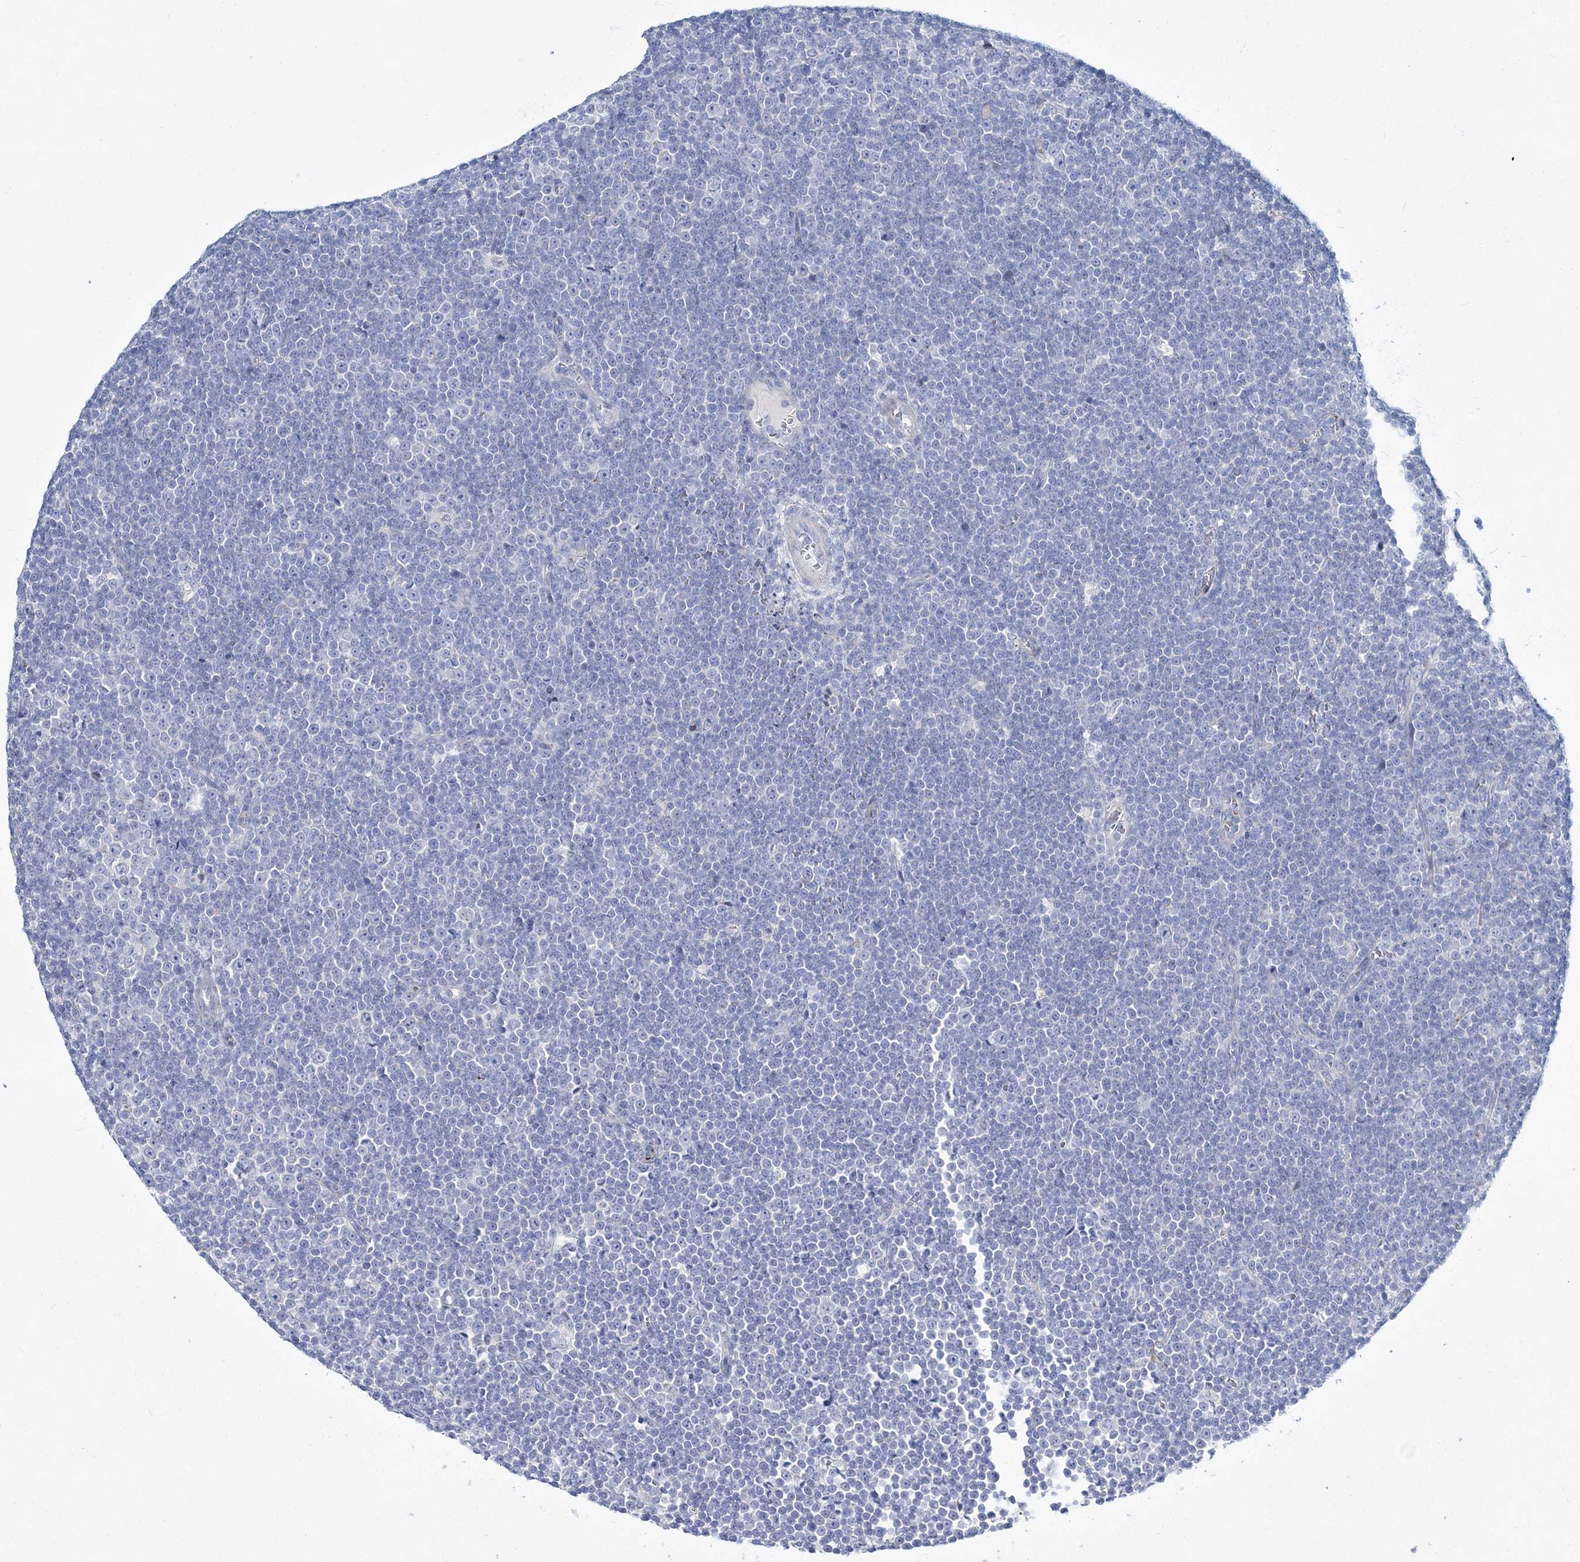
{"staining": {"intensity": "negative", "quantity": "none", "location": "none"}, "tissue": "lymphoma", "cell_type": "Tumor cells", "image_type": "cancer", "snomed": [{"axis": "morphology", "description": "Malignant lymphoma, non-Hodgkin's type, Low grade"}, {"axis": "topography", "description": "Lymph node"}], "caption": "IHC micrograph of human low-grade malignant lymphoma, non-Hodgkin's type stained for a protein (brown), which exhibits no positivity in tumor cells. (DAB IHC, high magnification).", "gene": "ADGRL1", "patient": {"sex": "female", "age": 67}}